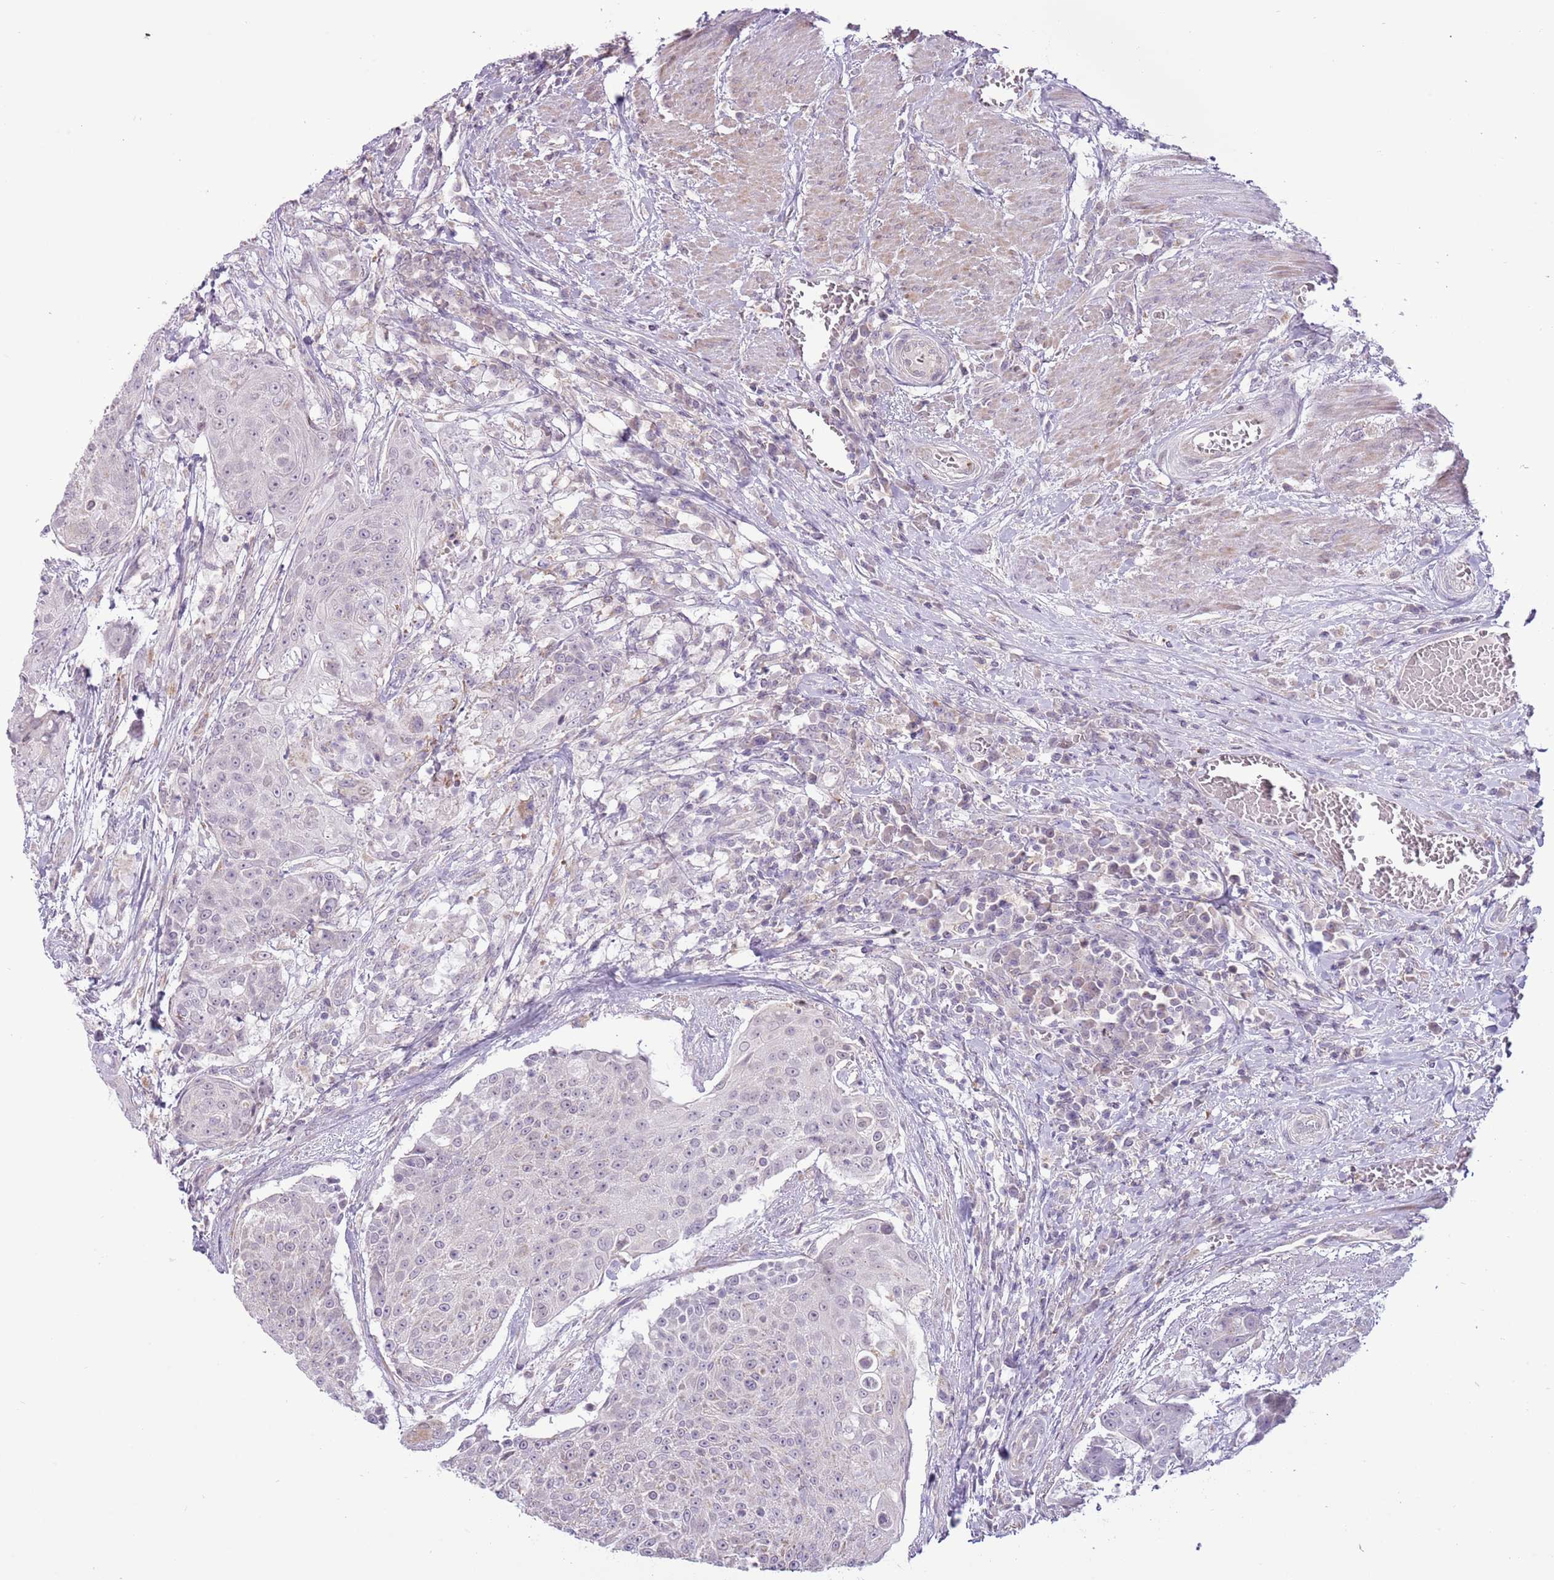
{"staining": {"intensity": "negative", "quantity": "none", "location": "none"}, "tissue": "urothelial cancer", "cell_type": "Tumor cells", "image_type": "cancer", "snomed": [{"axis": "morphology", "description": "Urothelial carcinoma, High grade"}, {"axis": "topography", "description": "Urinary bladder"}], "caption": "Tumor cells show no significant positivity in urothelial cancer.", "gene": "MLLT11", "patient": {"sex": "female", "age": 63}}